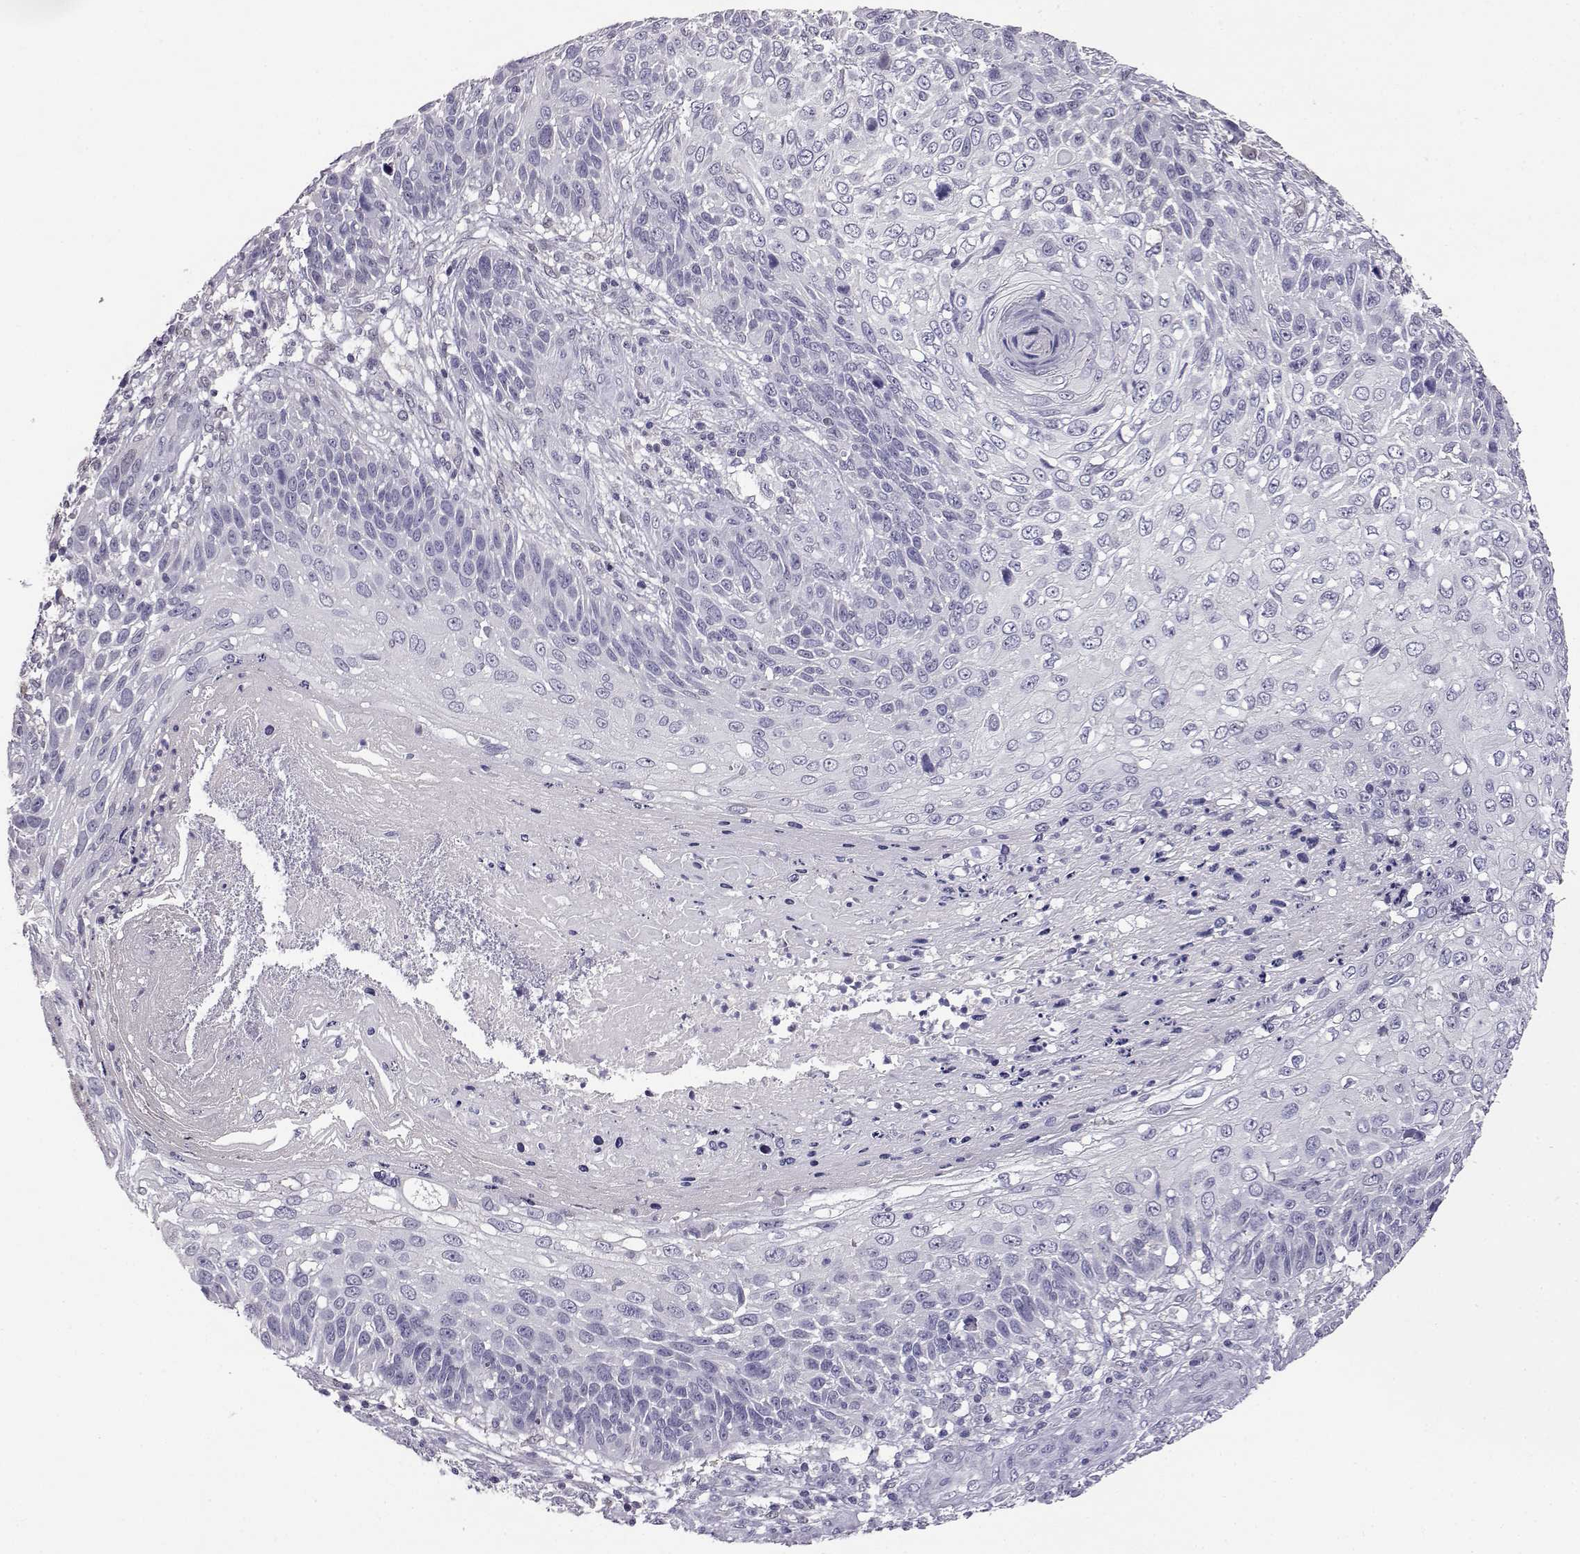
{"staining": {"intensity": "negative", "quantity": "none", "location": "none"}, "tissue": "skin cancer", "cell_type": "Tumor cells", "image_type": "cancer", "snomed": [{"axis": "morphology", "description": "Squamous cell carcinoma, NOS"}, {"axis": "topography", "description": "Skin"}], "caption": "High power microscopy micrograph of an IHC photomicrograph of skin cancer (squamous cell carcinoma), revealing no significant expression in tumor cells. (DAB IHC visualized using brightfield microscopy, high magnification).", "gene": "AKR1B1", "patient": {"sex": "male", "age": 92}}